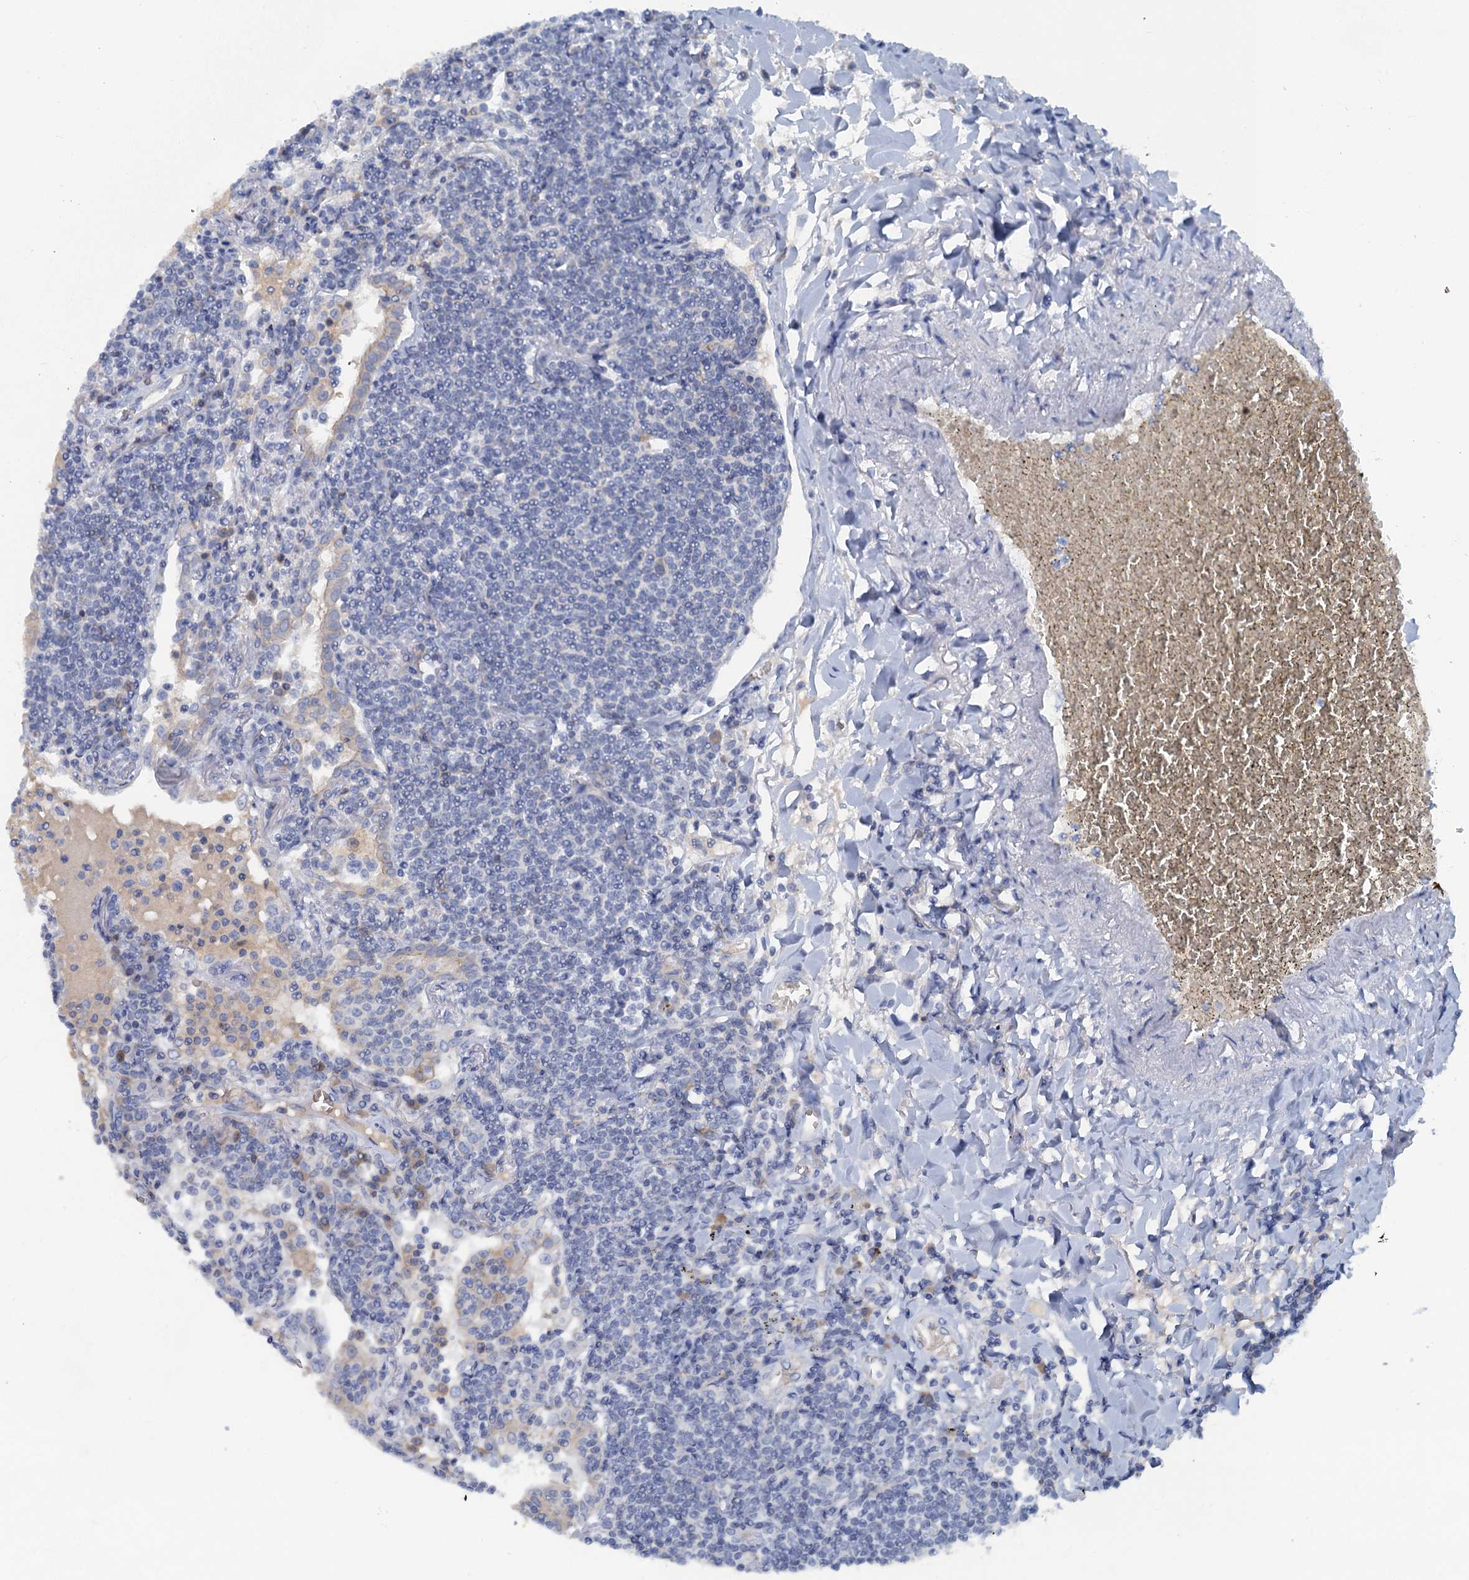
{"staining": {"intensity": "negative", "quantity": "none", "location": "none"}, "tissue": "lymphoma", "cell_type": "Tumor cells", "image_type": "cancer", "snomed": [{"axis": "morphology", "description": "Malignant lymphoma, non-Hodgkin's type, Low grade"}, {"axis": "topography", "description": "Lung"}], "caption": "An image of low-grade malignant lymphoma, non-Hodgkin's type stained for a protein exhibits no brown staining in tumor cells.", "gene": "MYADML2", "patient": {"sex": "female", "age": 71}}